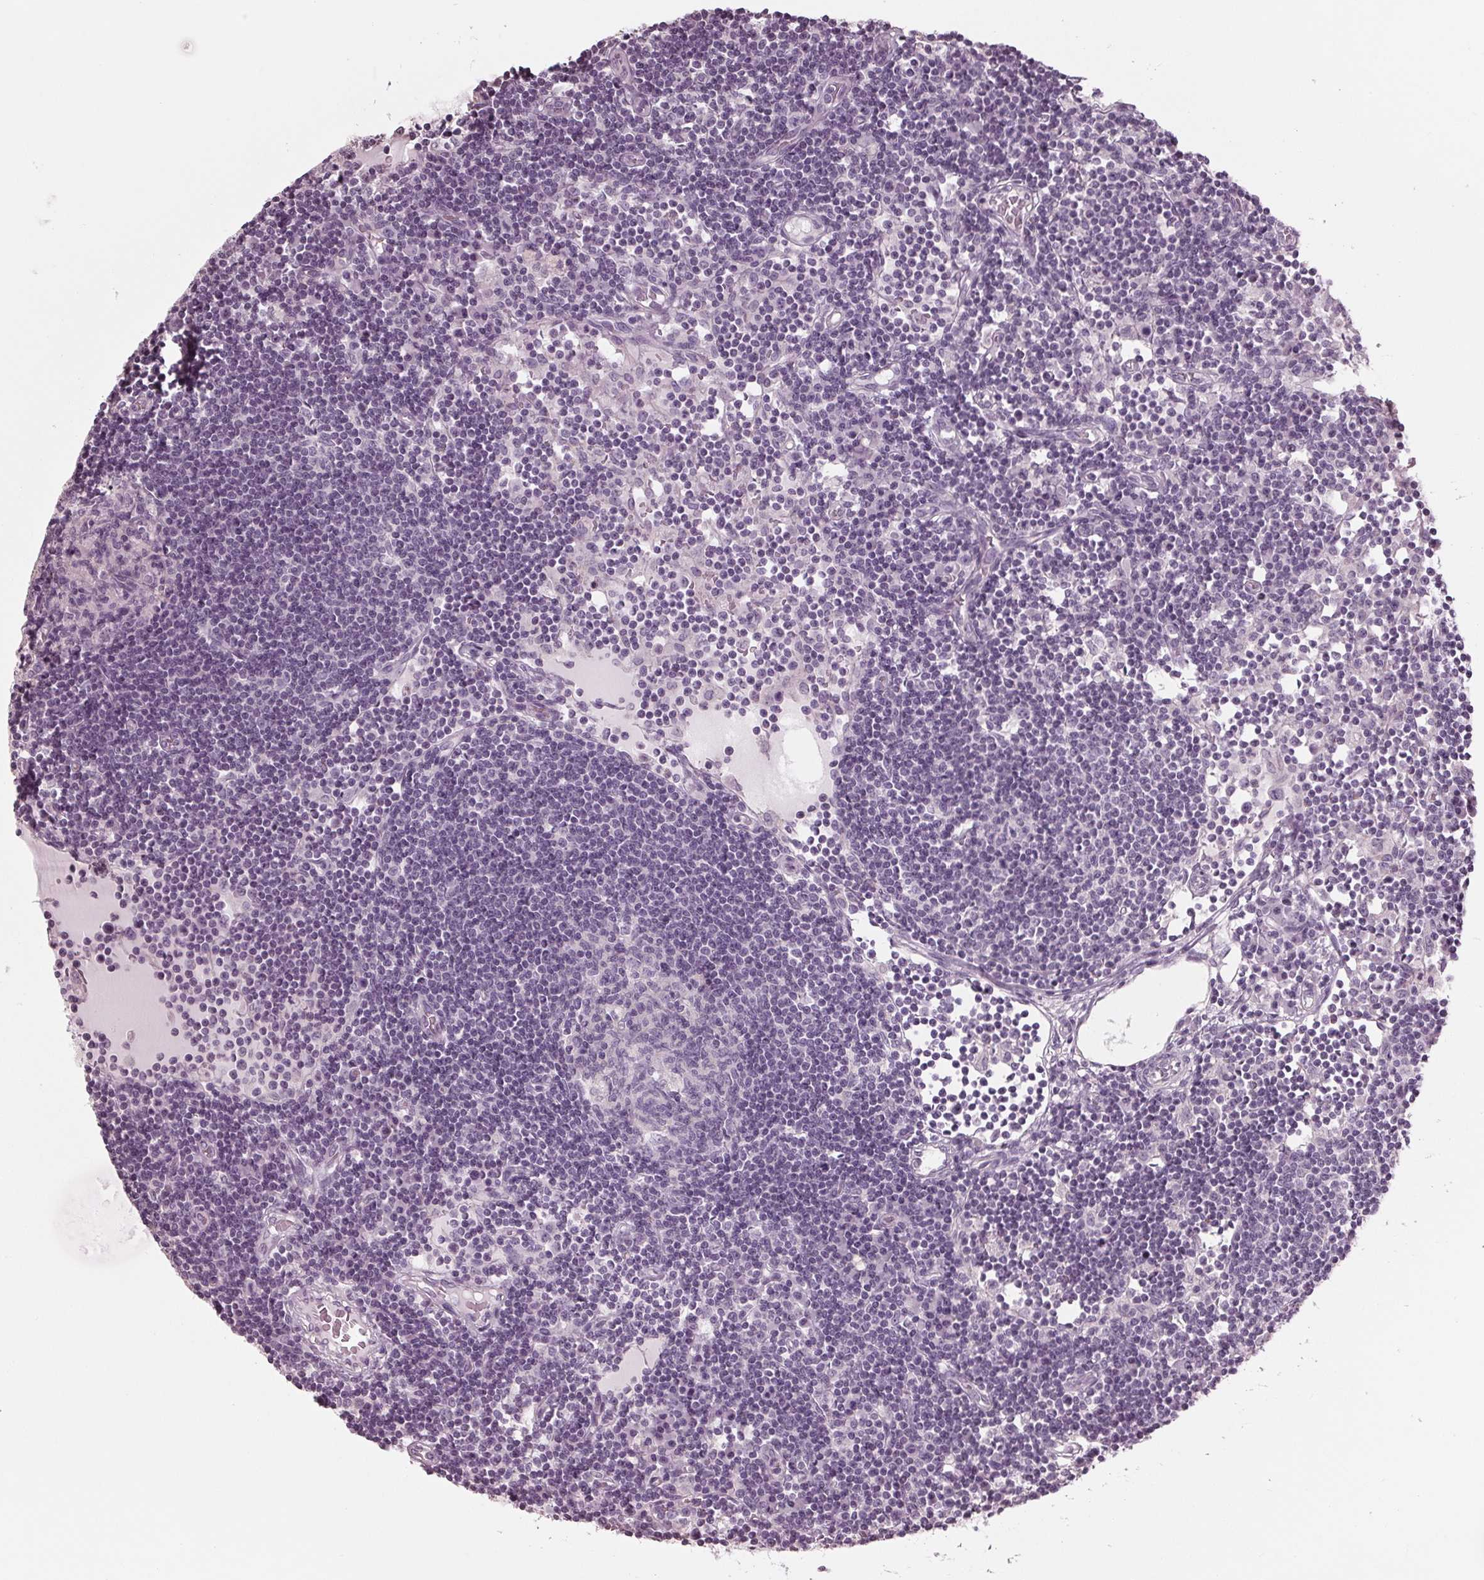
{"staining": {"intensity": "negative", "quantity": "none", "location": "none"}, "tissue": "lymph node", "cell_type": "Germinal center cells", "image_type": "normal", "snomed": [{"axis": "morphology", "description": "Normal tissue, NOS"}, {"axis": "topography", "description": "Lymph node"}], "caption": "A high-resolution micrograph shows immunohistochemistry (IHC) staining of benign lymph node, which displays no significant positivity in germinal center cells. (Stains: DAB (3,3'-diaminobenzidine) immunohistochemistry (IHC) with hematoxylin counter stain, Microscopy: brightfield microscopy at high magnification).", "gene": "TNNC2", "patient": {"sex": "female", "age": 72}}